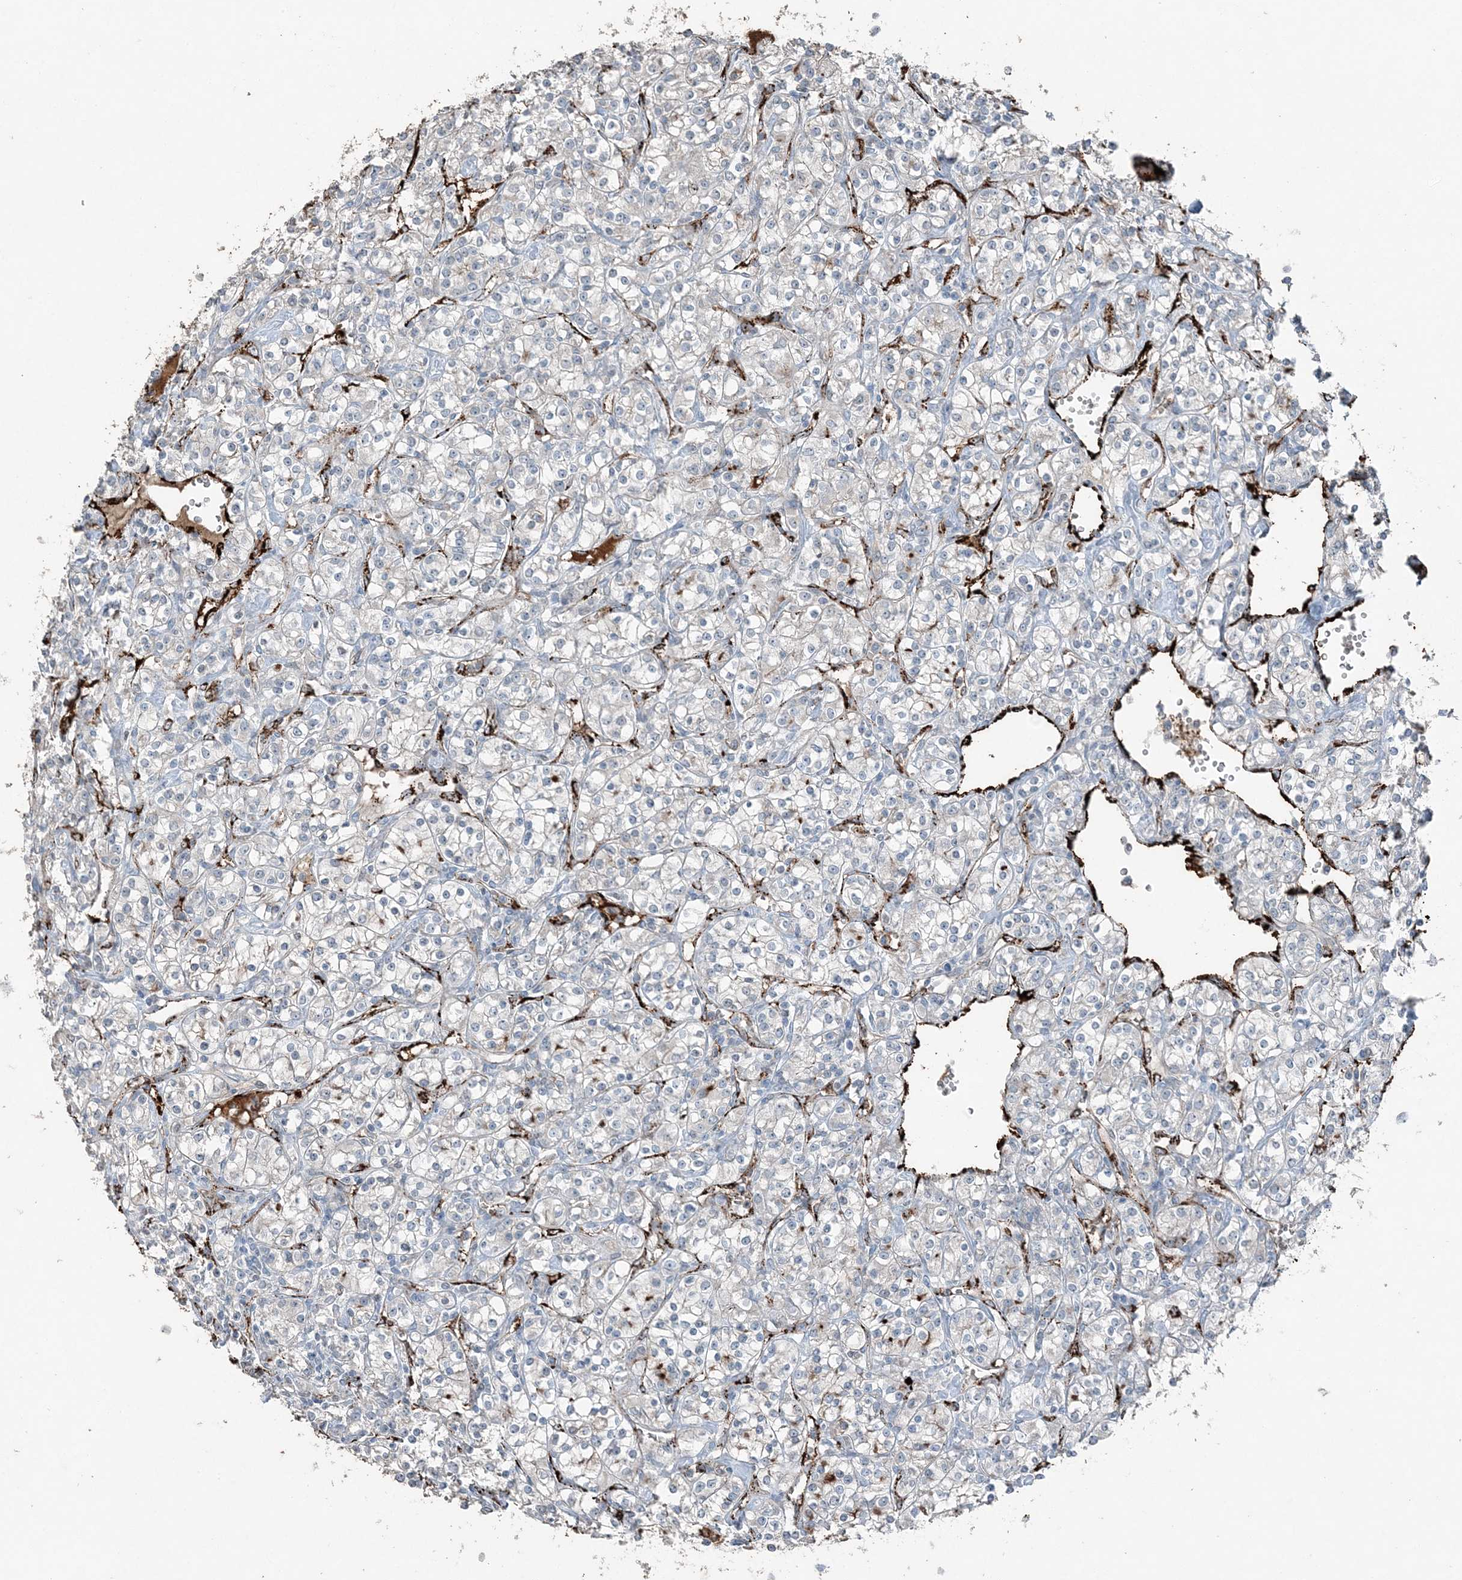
{"staining": {"intensity": "negative", "quantity": "none", "location": "none"}, "tissue": "renal cancer", "cell_type": "Tumor cells", "image_type": "cancer", "snomed": [{"axis": "morphology", "description": "Adenocarcinoma, NOS"}, {"axis": "topography", "description": "Kidney"}], "caption": "An immunohistochemistry photomicrograph of renal cancer (adenocarcinoma) is shown. There is no staining in tumor cells of renal cancer (adenocarcinoma).", "gene": "ELOVL7", "patient": {"sex": "male", "age": 77}}